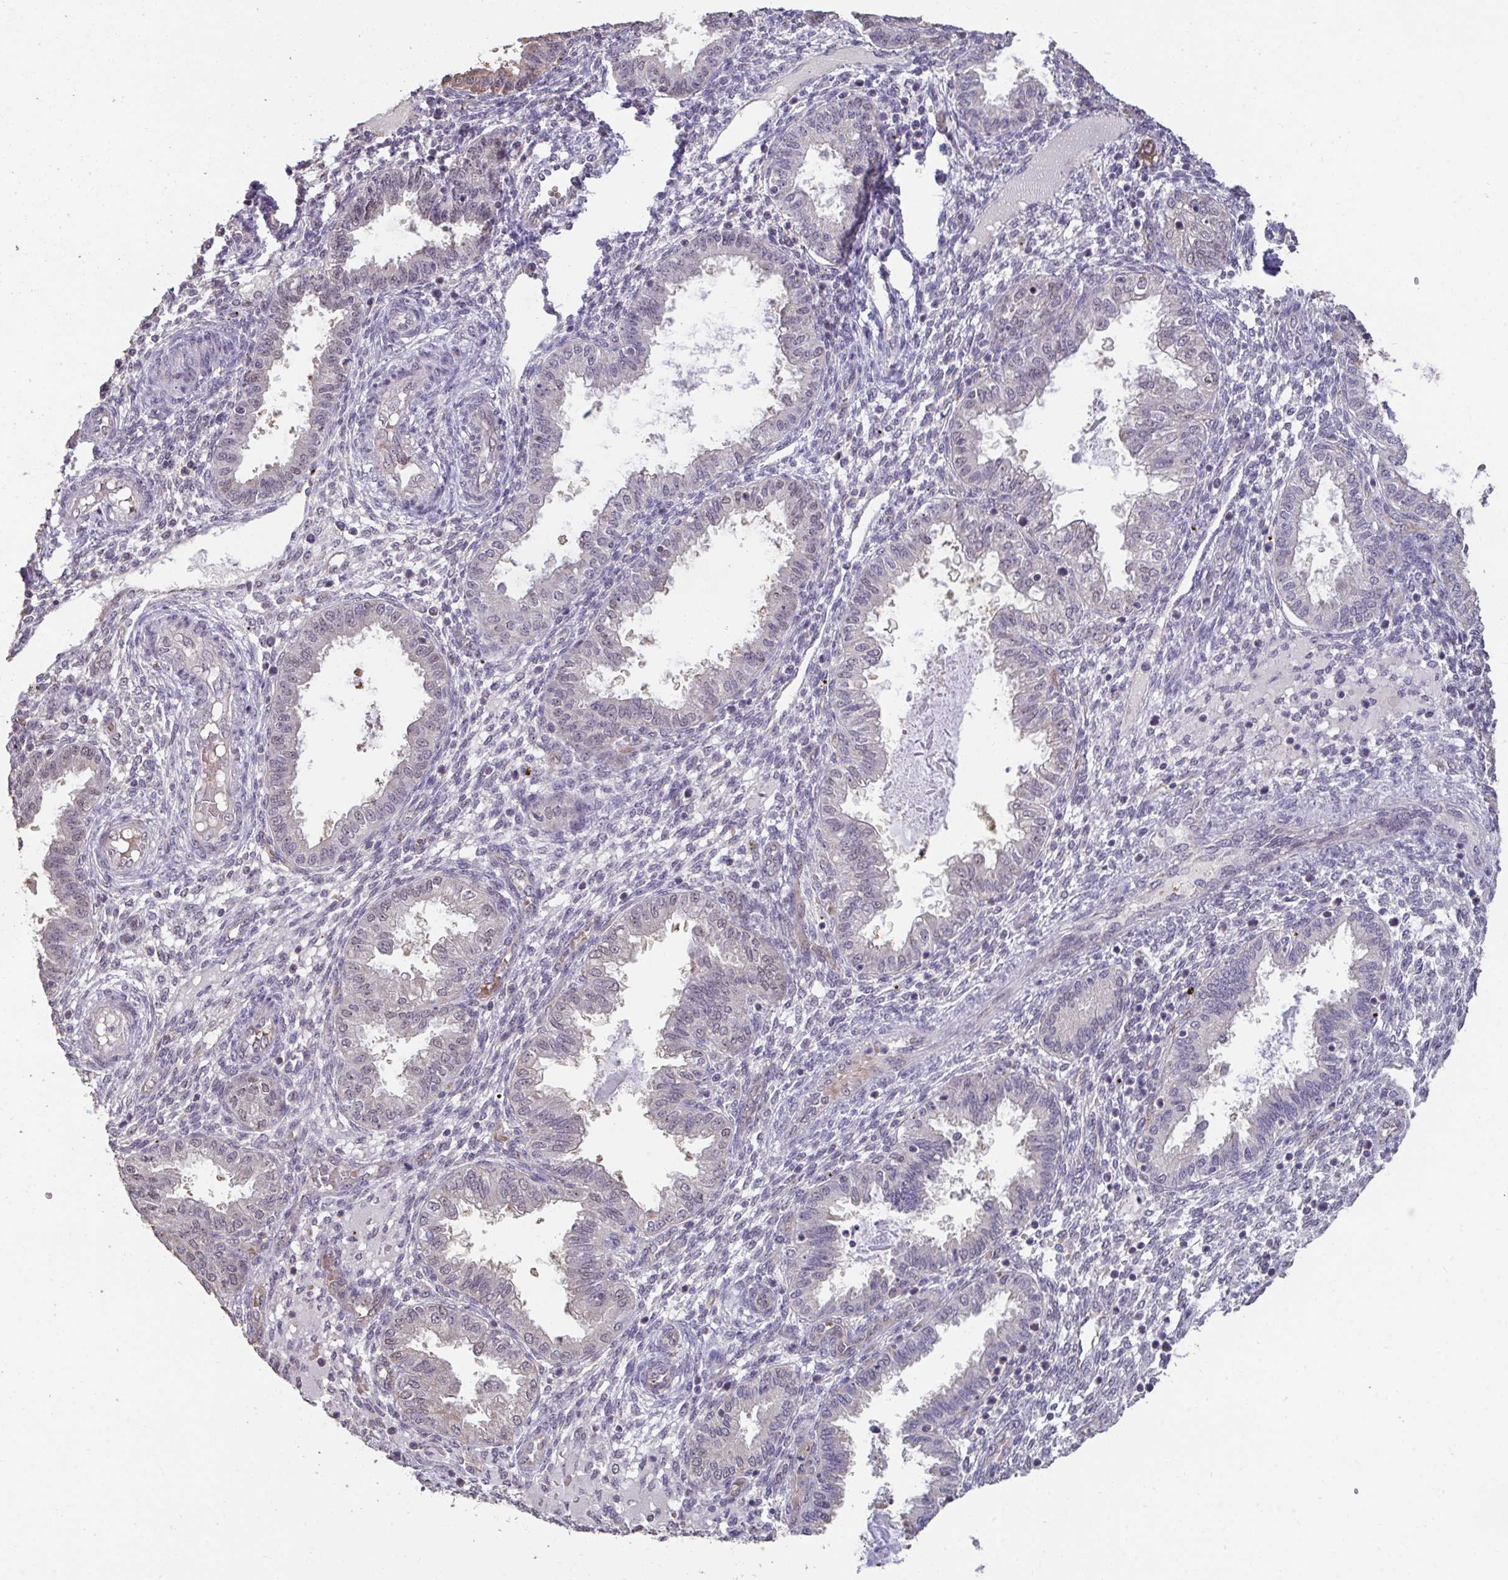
{"staining": {"intensity": "weak", "quantity": "<25%", "location": "nuclear"}, "tissue": "endometrium", "cell_type": "Cells in endometrial stroma", "image_type": "normal", "snomed": [{"axis": "morphology", "description": "Normal tissue, NOS"}, {"axis": "topography", "description": "Endometrium"}], "caption": "The micrograph exhibits no staining of cells in endometrial stroma in normal endometrium. (Brightfield microscopy of DAB (3,3'-diaminobenzidine) immunohistochemistry (IHC) at high magnification).", "gene": "SENP3", "patient": {"sex": "female", "age": 33}}